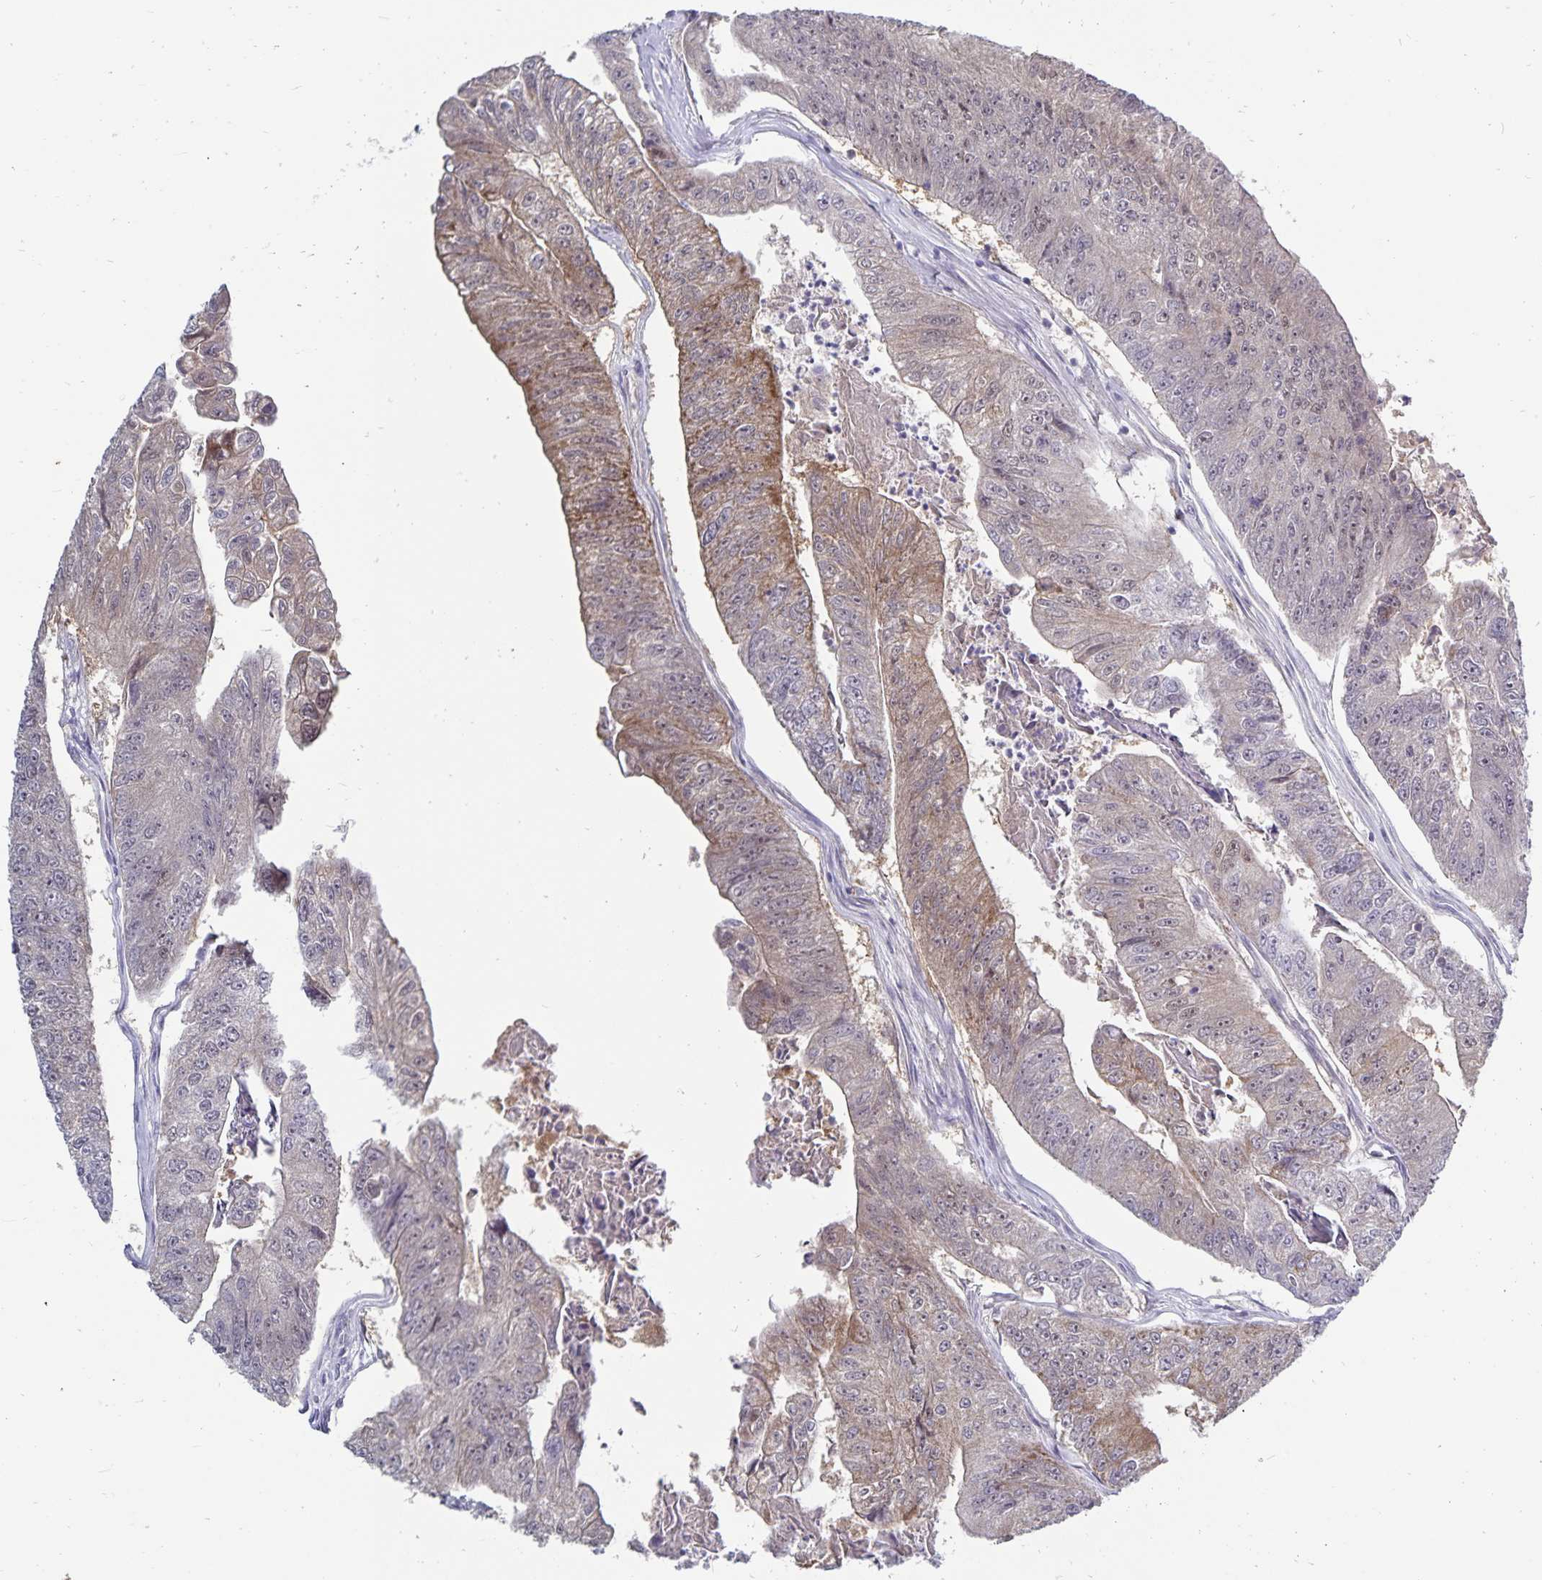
{"staining": {"intensity": "weak", "quantity": "25%-75%", "location": "cytoplasmic/membranous"}, "tissue": "colorectal cancer", "cell_type": "Tumor cells", "image_type": "cancer", "snomed": [{"axis": "morphology", "description": "Adenocarcinoma, NOS"}, {"axis": "topography", "description": "Colon"}], "caption": "Weak cytoplasmic/membranous staining for a protein is identified in about 25%-75% of tumor cells of colorectal adenocarcinoma using IHC.", "gene": "CDKN2B", "patient": {"sex": "female", "age": 67}}